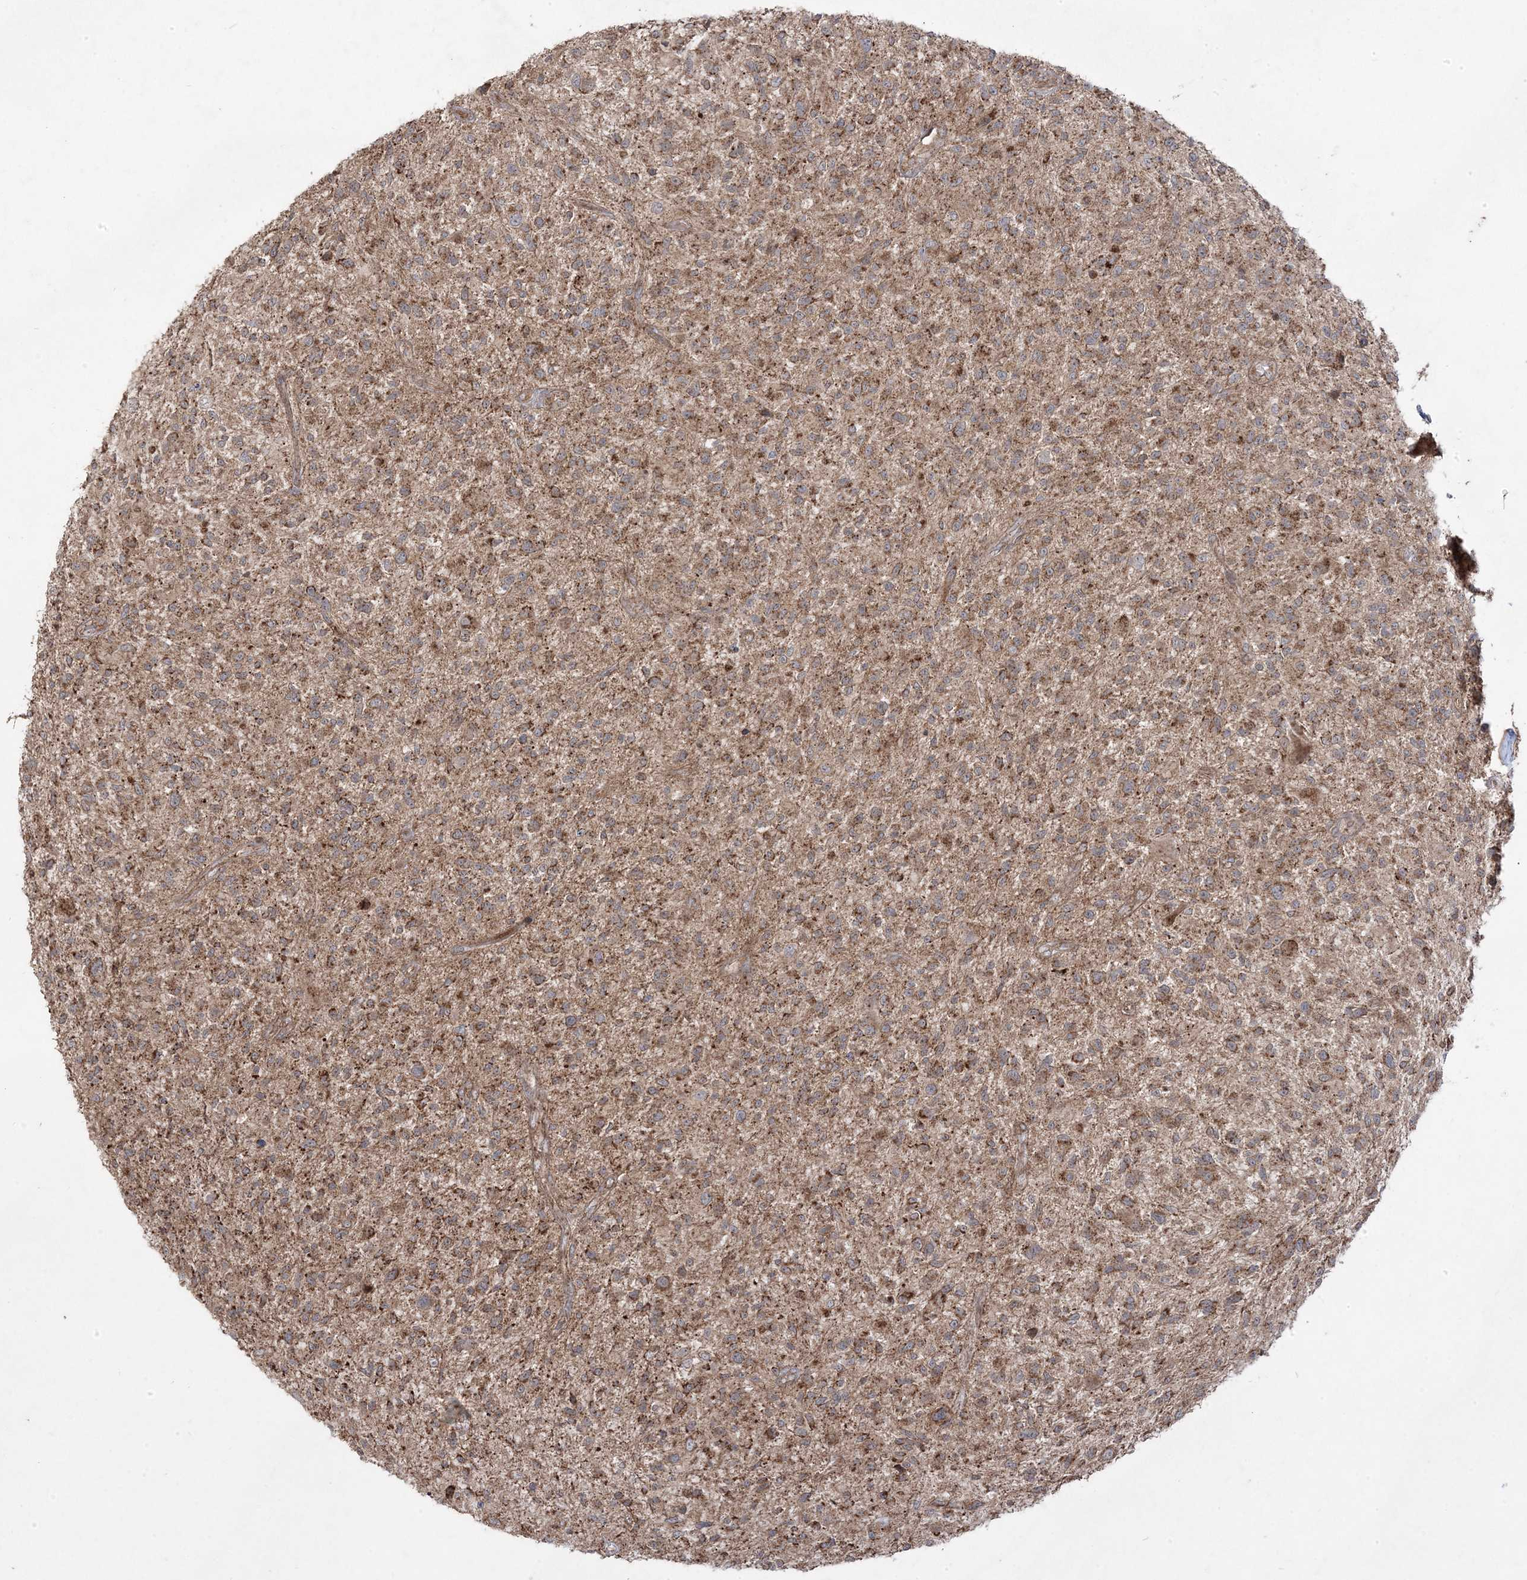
{"staining": {"intensity": "moderate", "quantity": ">75%", "location": "cytoplasmic/membranous"}, "tissue": "glioma", "cell_type": "Tumor cells", "image_type": "cancer", "snomed": [{"axis": "morphology", "description": "Glioma, malignant, High grade"}, {"axis": "topography", "description": "Brain"}], "caption": "This micrograph shows IHC staining of human malignant glioma (high-grade), with medium moderate cytoplasmic/membranous expression in about >75% of tumor cells.", "gene": "CLUAP1", "patient": {"sex": "male", "age": 47}}